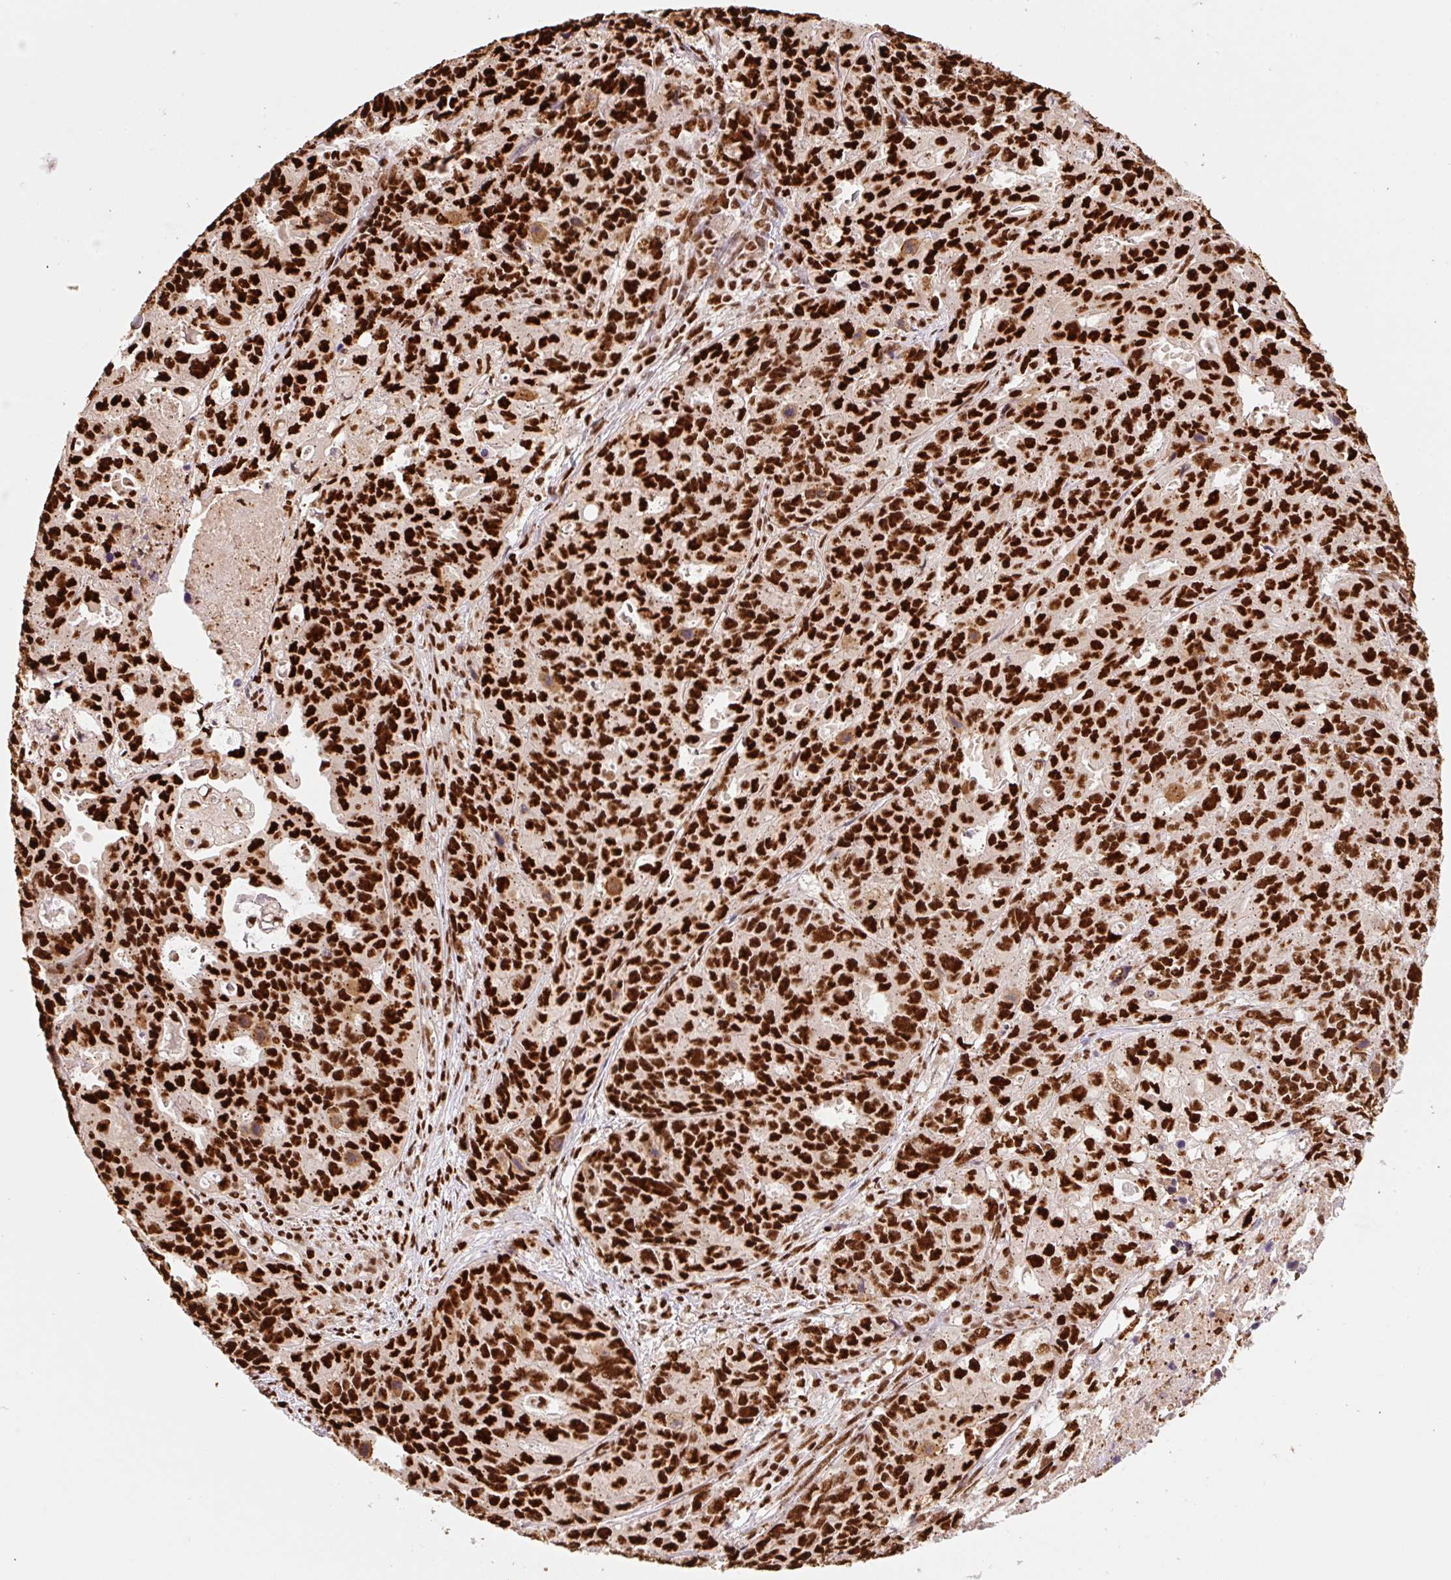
{"staining": {"intensity": "strong", "quantity": ">75%", "location": "nuclear"}, "tissue": "endometrial cancer", "cell_type": "Tumor cells", "image_type": "cancer", "snomed": [{"axis": "morphology", "description": "Adenocarcinoma, NOS"}, {"axis": "topography", "description": "Uterus"}], "caption": "Protein expression analysis of human endometrial cancer reveals strong nuclear staining in approximately >75% of tumor cells.", "gene": "GPR139", "patient": {"sex": "female", "age": 79}}